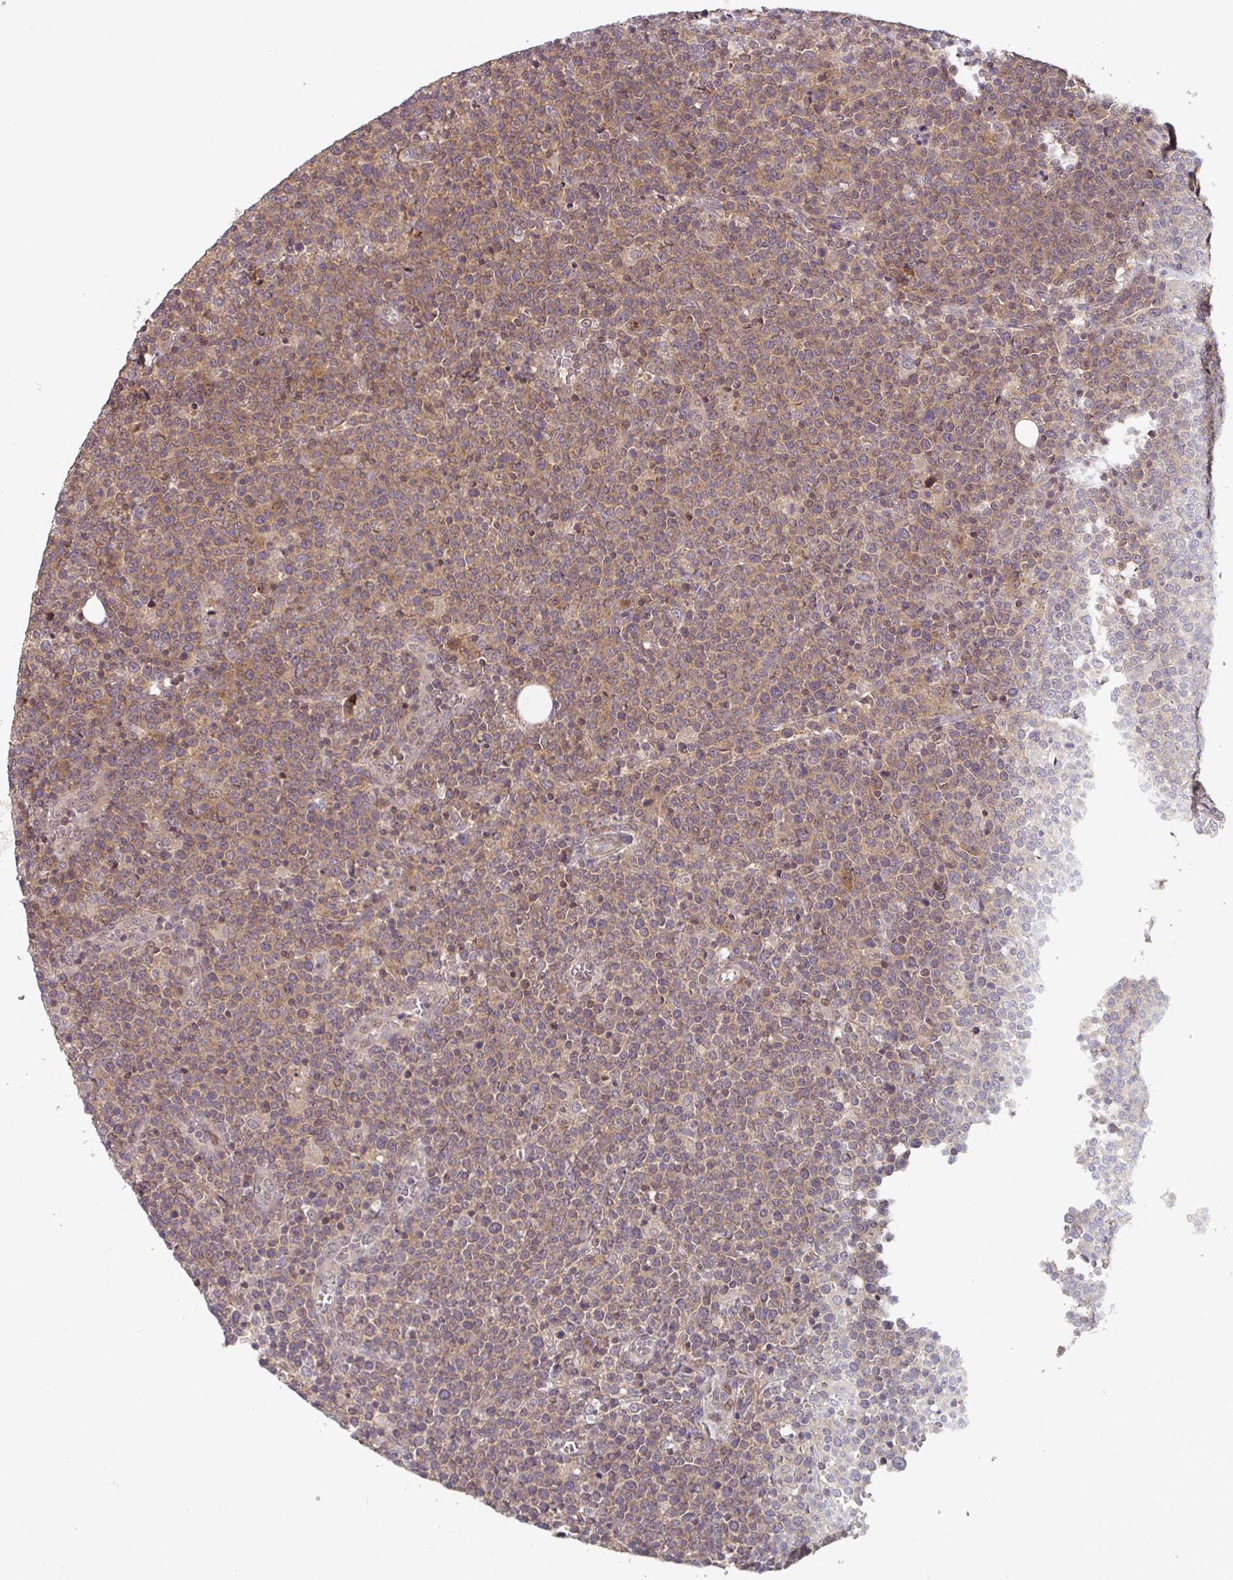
{"staining": {"intensity": "moderate", "quantity": ">75%", "location": "cytoplasmic/membranous"}, "tissue": "lymphoma", "cell_type": "Tumor cells", "image_type": "cancer", "snomed": [{"axis": "morphology", "description": "Malignant lymphoma, non-Hodgkin's type, High grade"}, {"axis": "topography", "description": "Lymph node"}], "caption": "This histopathology image displays immunohistochemistry staining of high-grade malignant lymphoma, non-Hodgkin's type, with medium moderate cytoplasmic/membranous positivity in about >75% of tumor cells.", "gene": "RANGRF", "patient": {"sex": "male", "age": 61}}